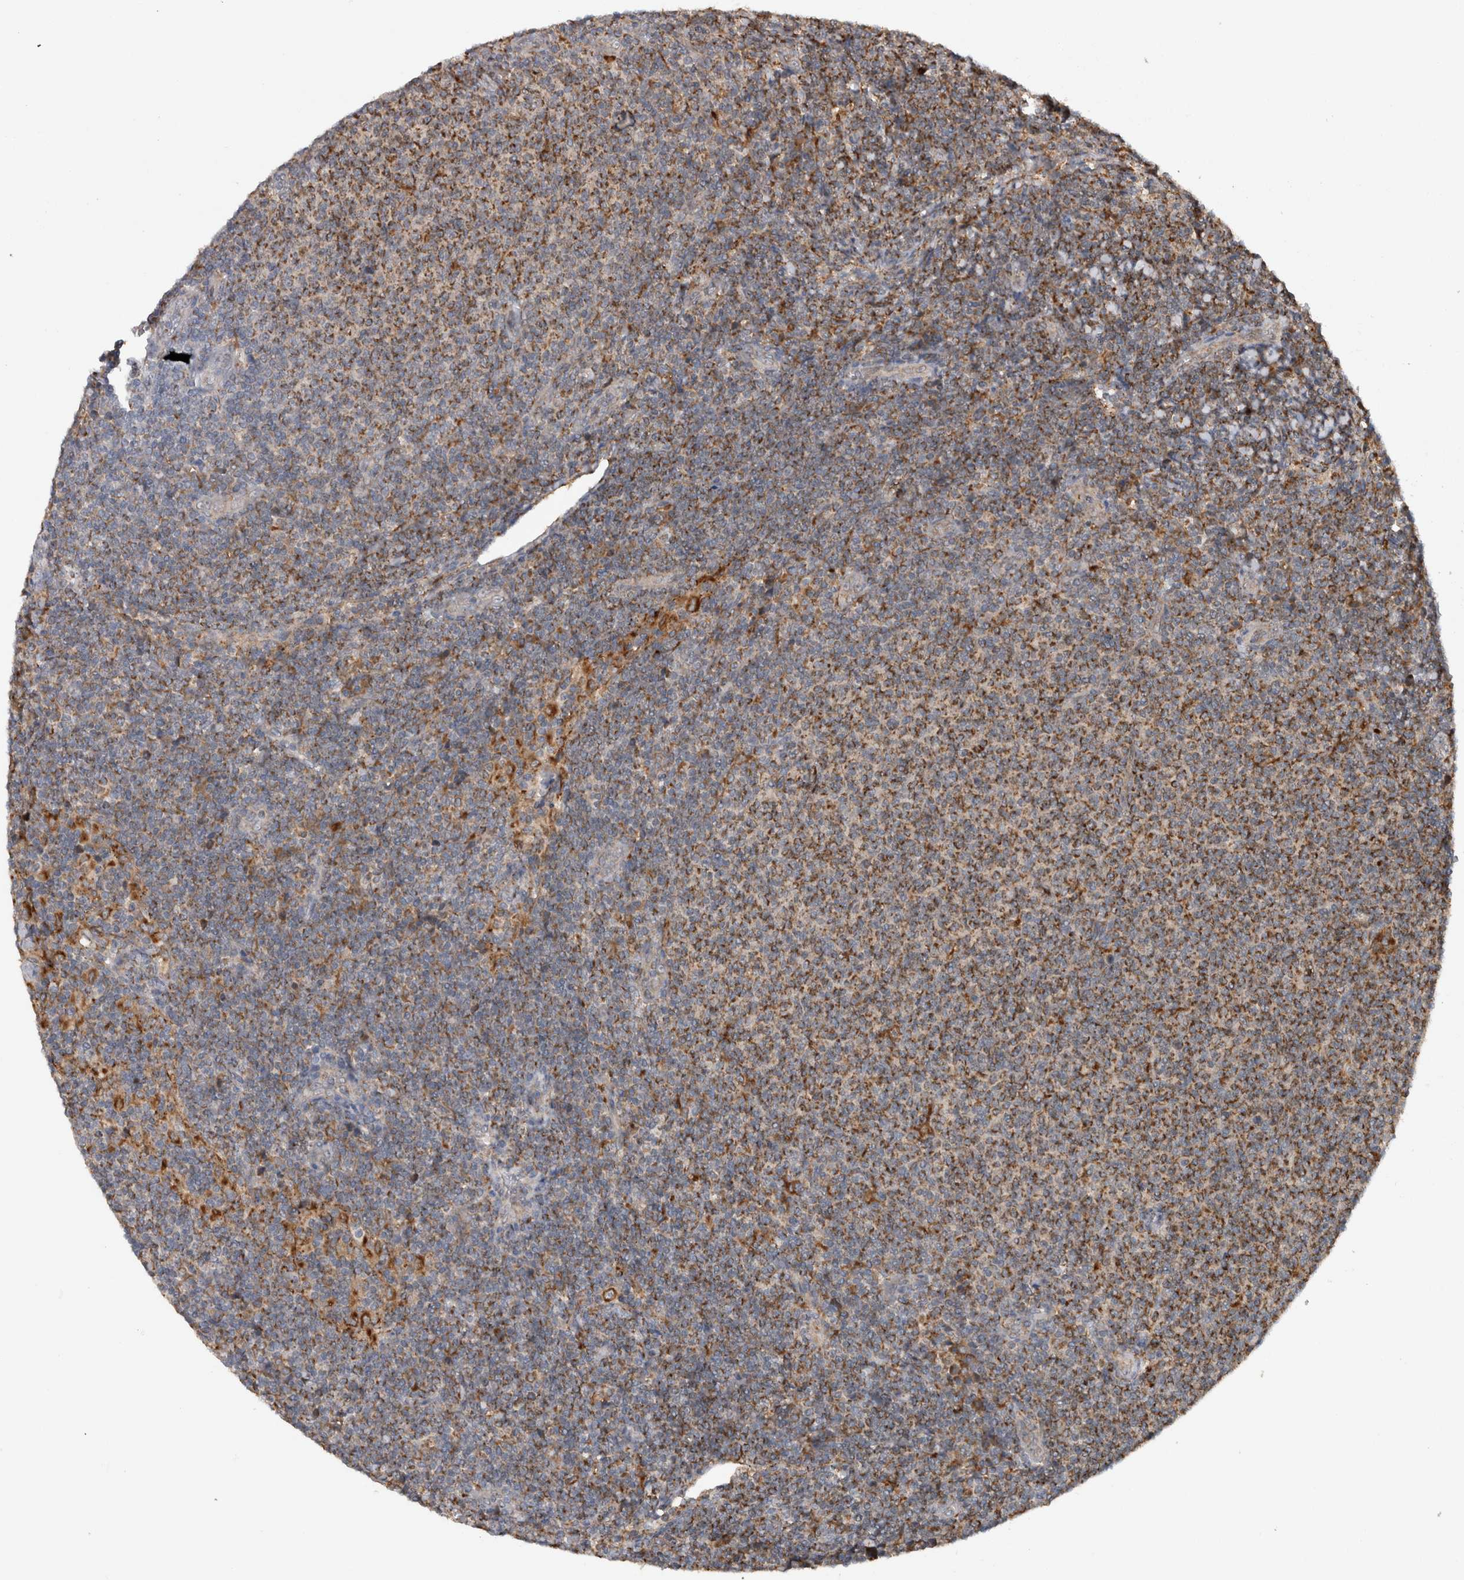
{"staining": {"intensity": "moderate", "quantity": ">75%", "location": "cytoplasmic/membranous"}, "tissue": "lymphoma", "cell_type": "Tumor cells", "image_type": "cancer", "snomed": [{"axis": "morphology", "description": "Malignant lymphoma, non-Hodgkin's type, Low grade"}, {"axis": "topography", "description": "Lymph node"}], "caption": "Immunohistochemistry (DAB (3,3'-diaminobenzidine)) staining of low-grade malignant lymphoma, non-Hodgkin's type demonstrates moderate cytoplasmic/membranous protein positivity in about >75% of tumor cells.", "gene": "ADGRL3", "patient": {"sex": "male", "age": 66}}